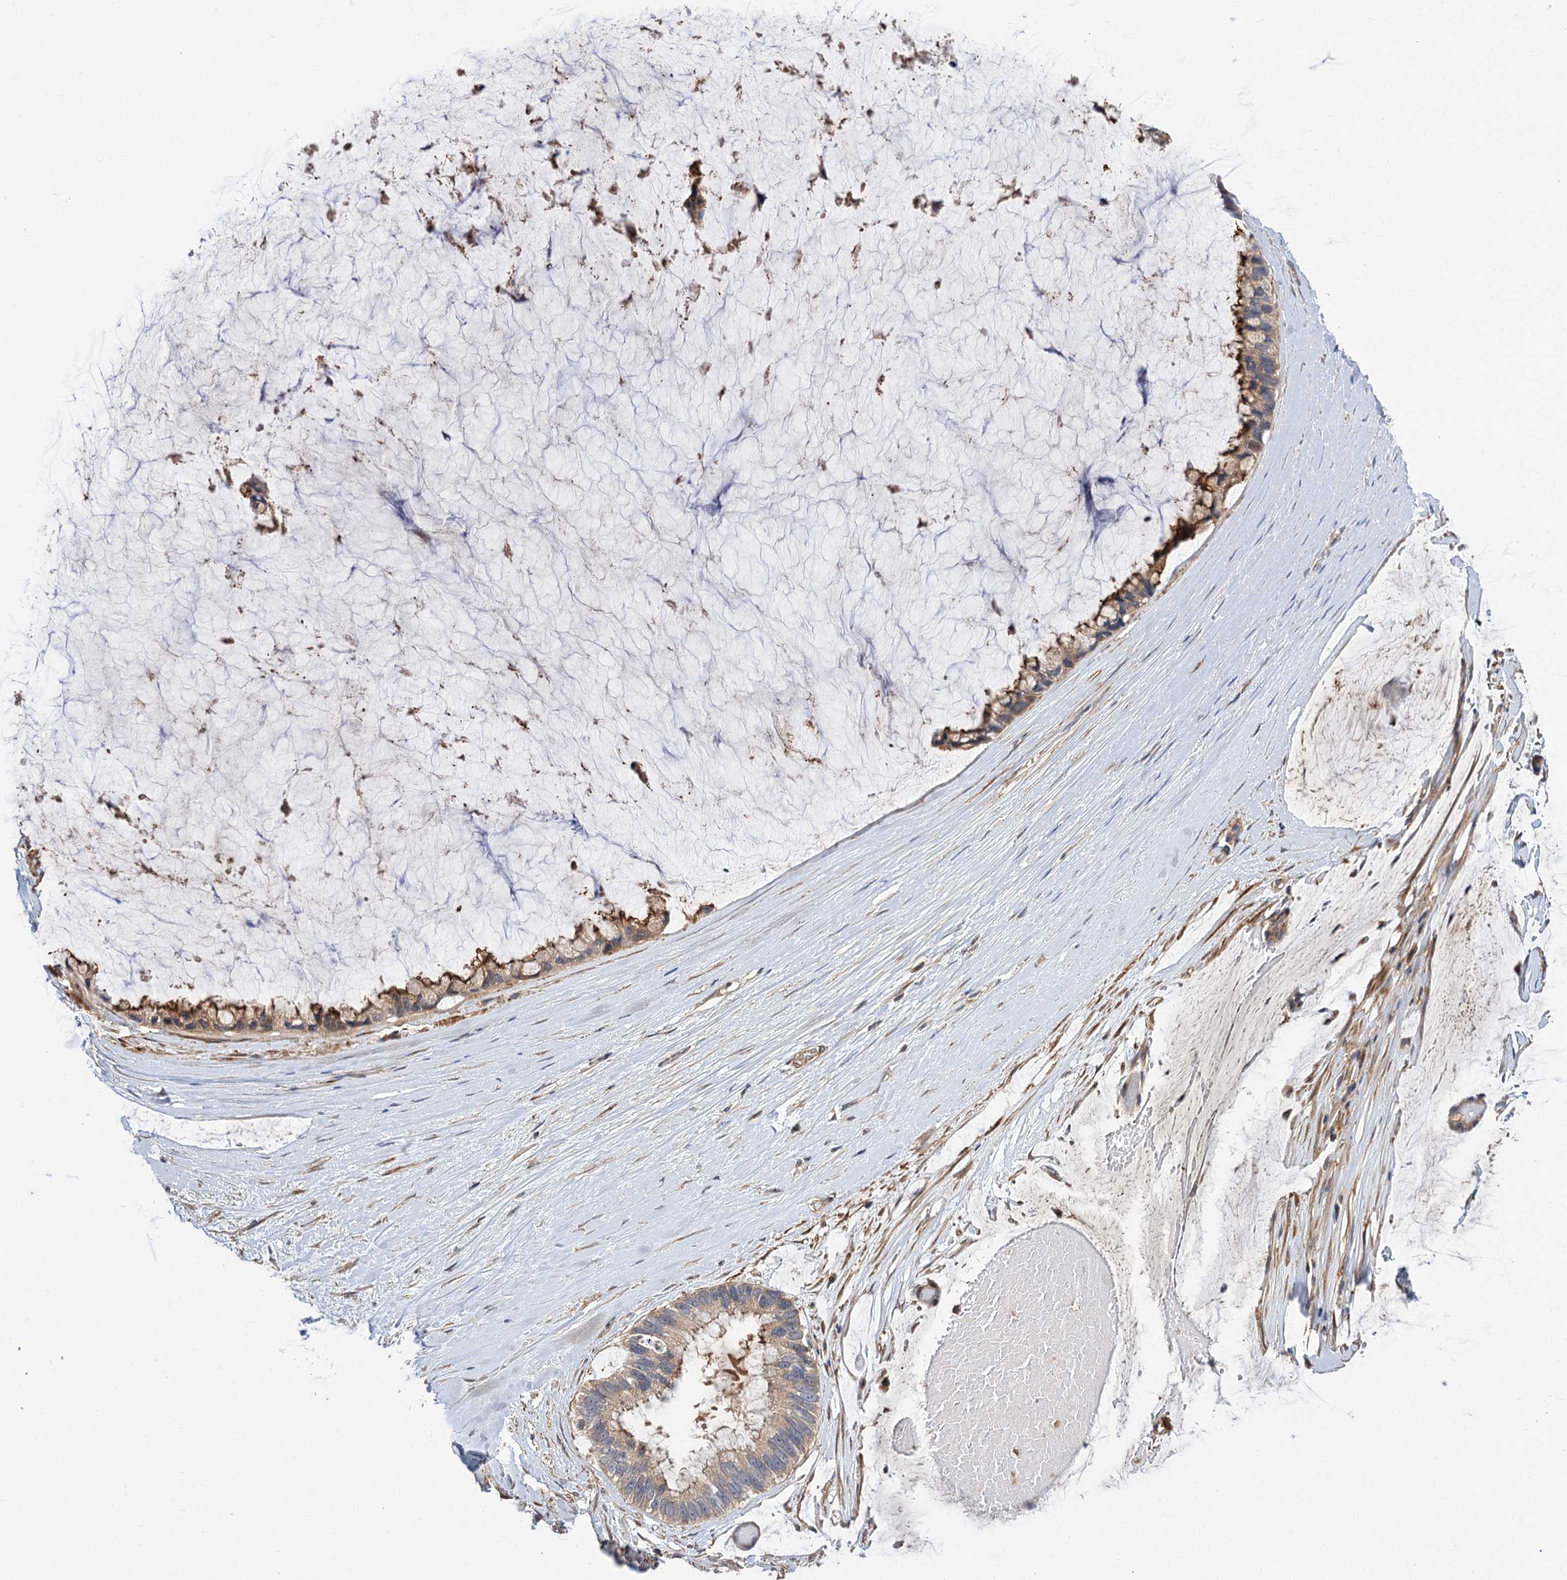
{"staining": {"intensity": "moderate", "quantity": ">75%", "location": "cytoplasmic/membranous"}, "tissue": "ovarian cancer", "cell_type": "Tumor cells", "image_type": "cancer", "snomed": [{"axis": "morphology", "description": "Cystadenocarcinoma, mucinous, NOS"}, {"axis": "topography", "description": "Ovary"}], "caption": "Immunohistochemistry (IHC) (DAB) staining of human ovarian cancer (mucinous cystadenocarcinoma) demonstrates moderate cytoplasmic/membranous protein staining in approximately >75% of tumor cells.", "gene": "FBXW8", "patient": {"sex": "female", "age": 39}}